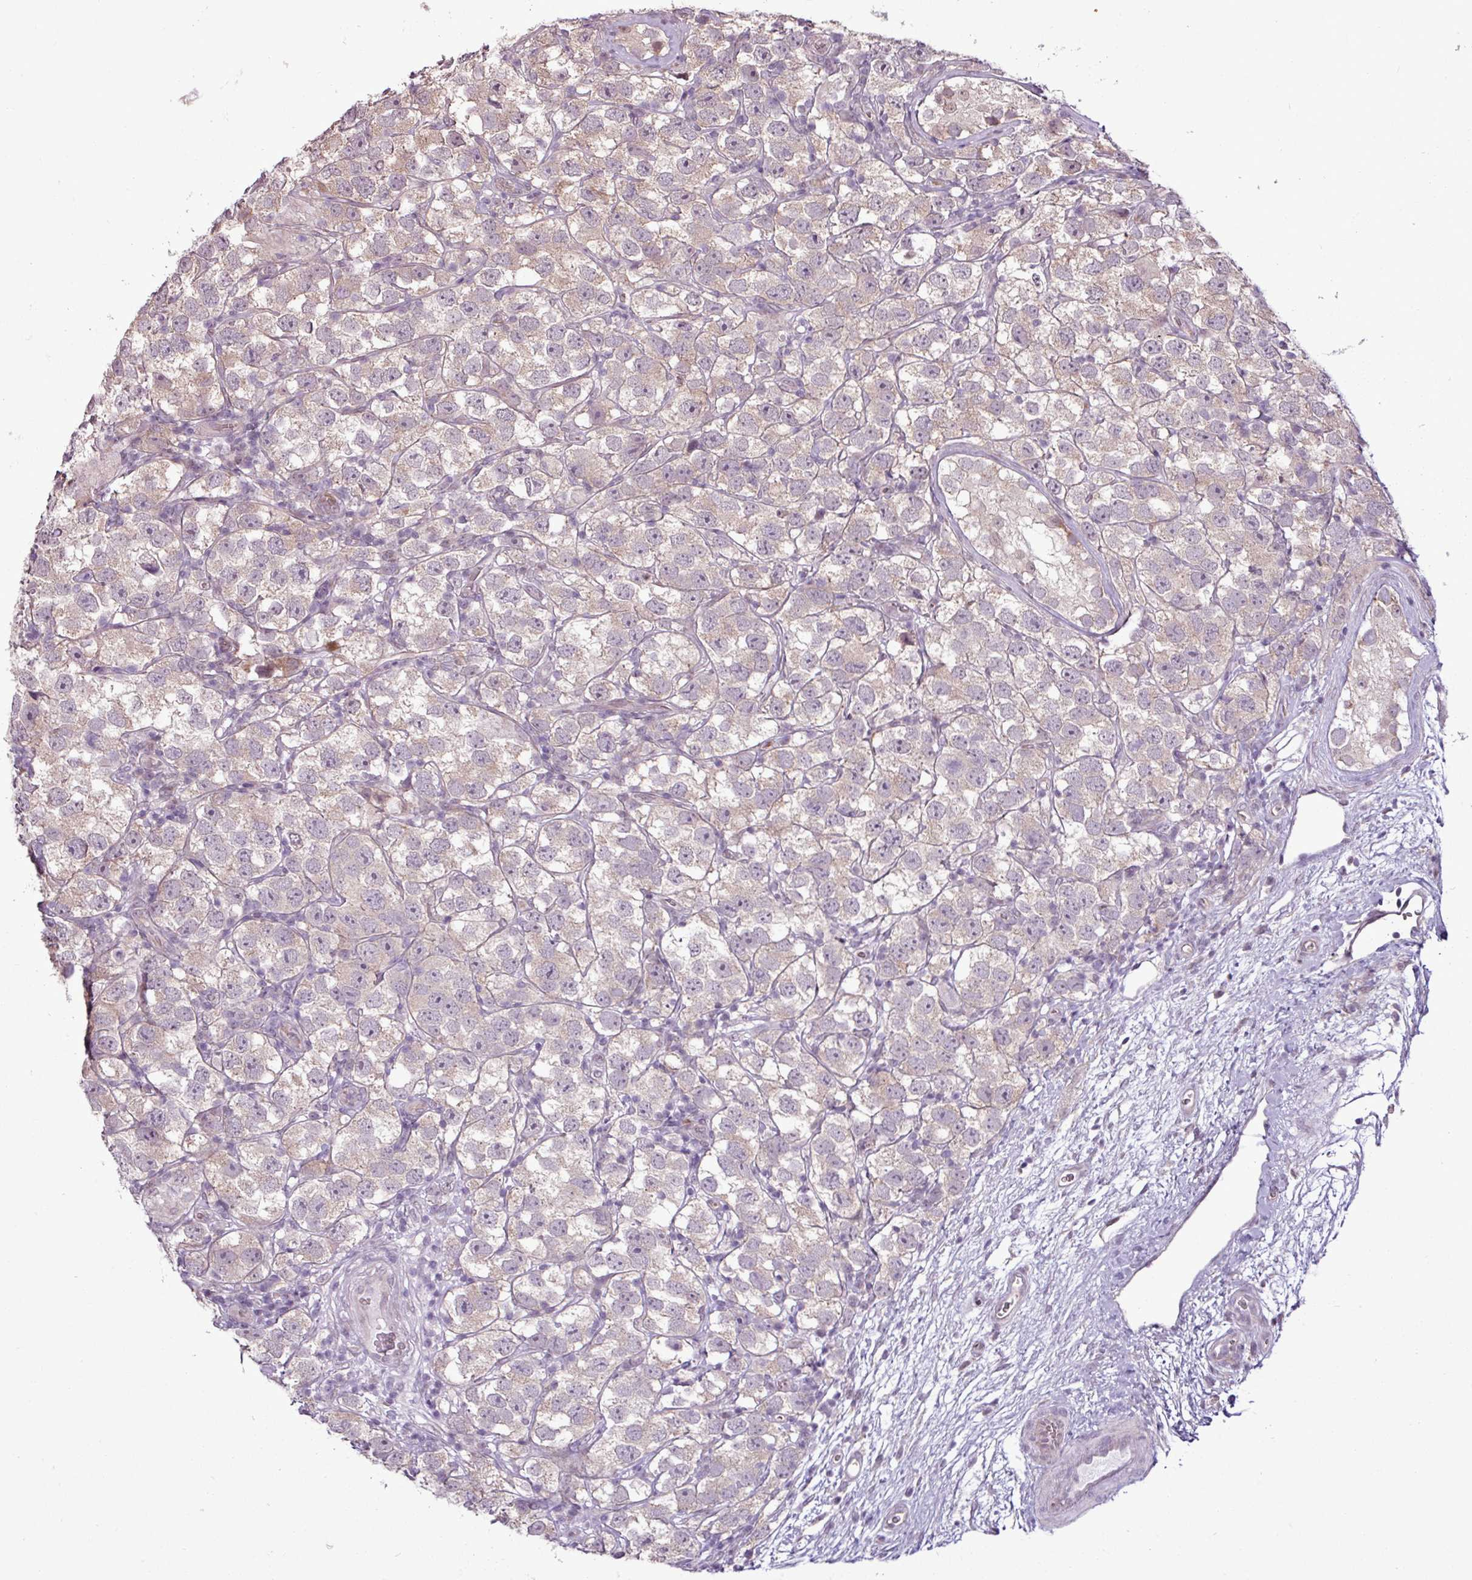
{"staining": {"intensity": "negative", "quantity": "none", "location": "none"}, "tissue": "testis cancer", "cell_type": "Tumor cells", "image_type": "cancer", "snomed": [{"axis": "morphology", "description": "Seminoma, NOS"}, {"axis": "topography", "description": "Testis"}], "caption": "Immunohistochemistry micrograph of testis cancer stained for a protein (brown), which exhibits no expression in tumor cells.", "gene": "GPT2", "patient": {"sex": "male", "age": 26}}